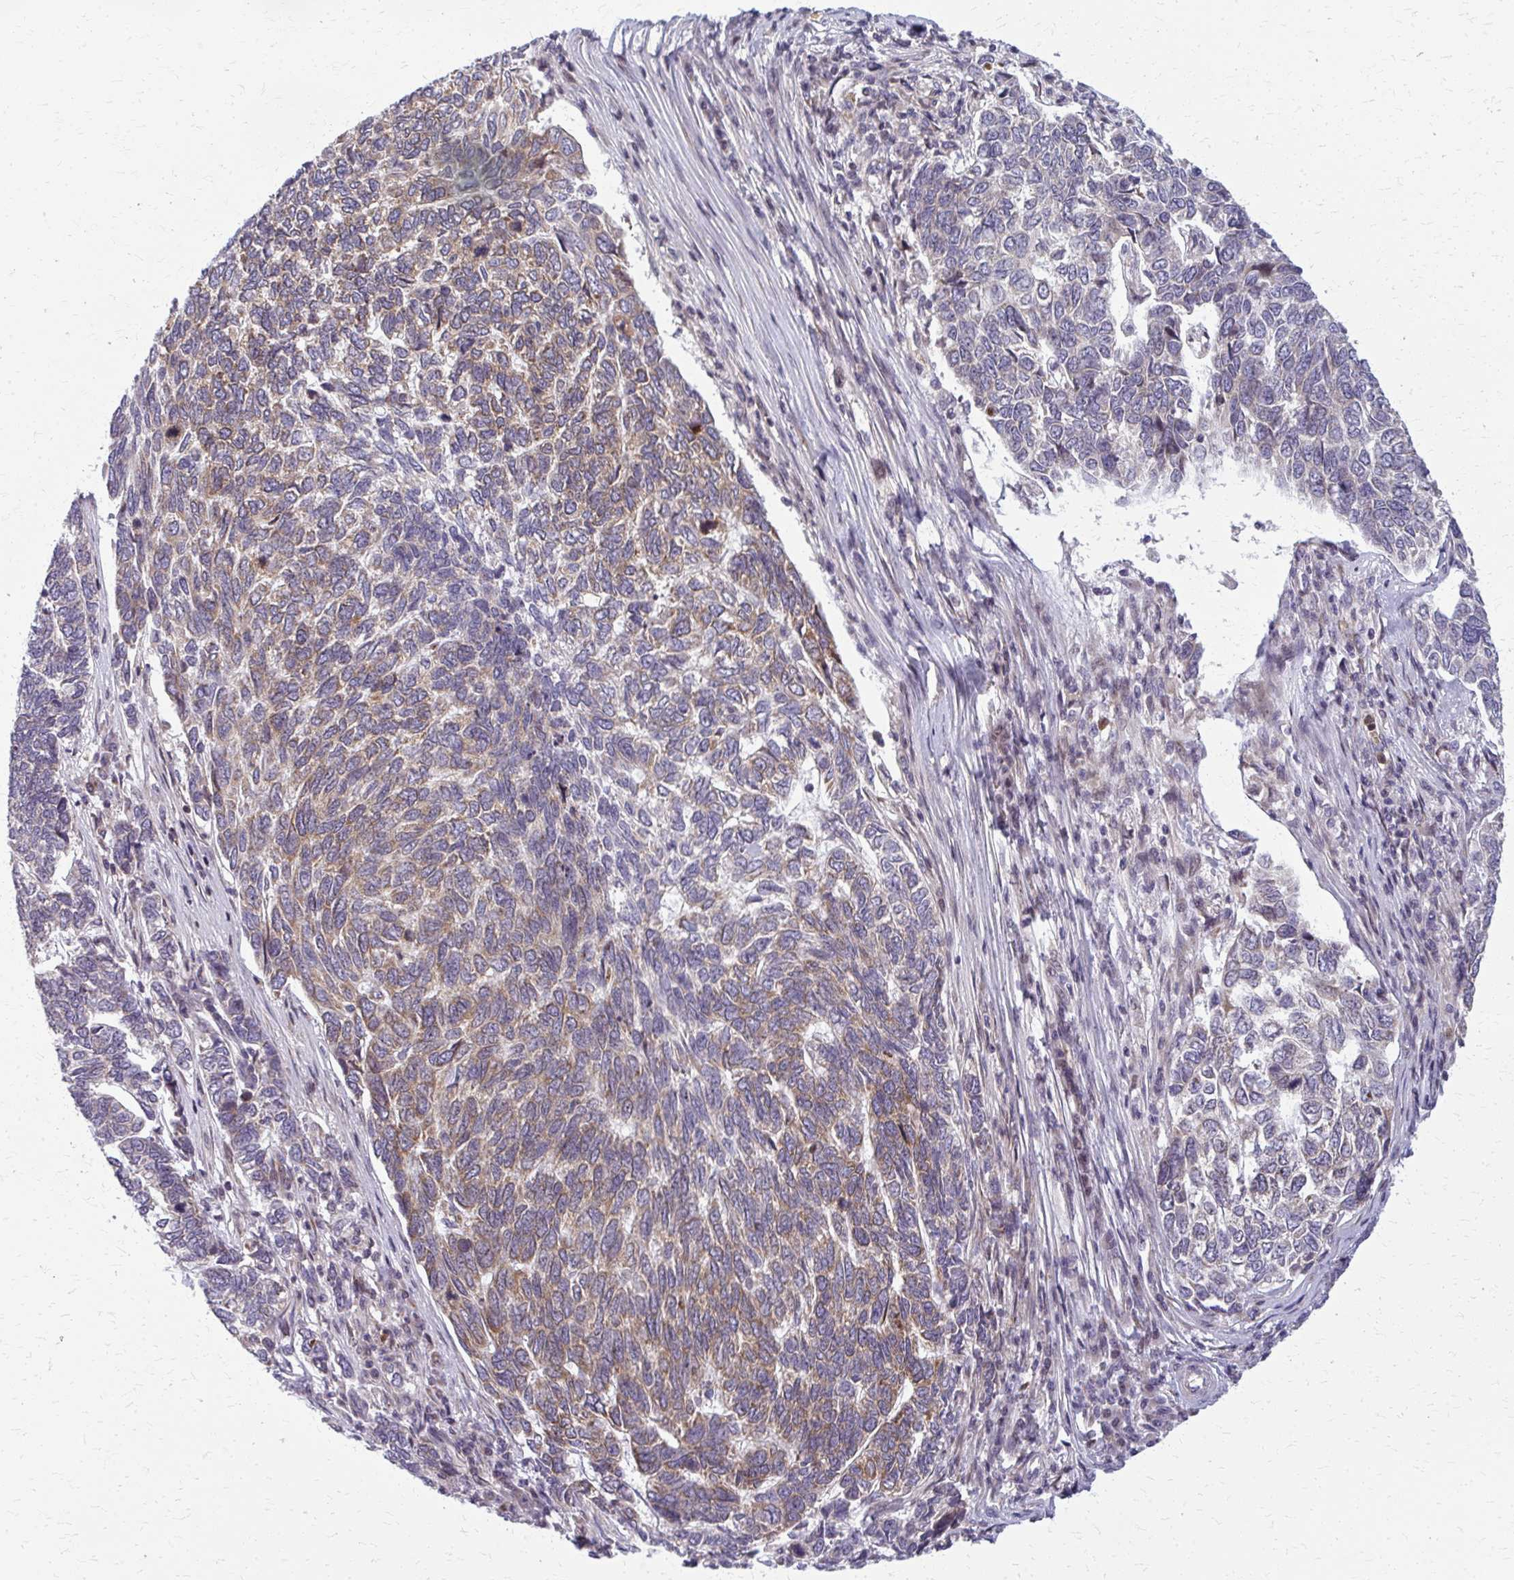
{"staining": {"intensity": "weak", "quantity": "25%-75%", "location": "cytoplasmic/membranous"}, "tissue": "skin cancer", "cell_type": "Tumor cells", "image_type": "cancer", "snomed": [{"axis": "morphology", "description": "Basal cell carcinoma"}, {"axis": "topography", "description": "Skin"}], "caption": "IHC (DAB) staining of skin basal cell carcinoma reveals weak cytoplasmic/membranous protein expression in about 25%-75% of tumor cells.", "gene": "MCCC1", "patient": {"sex": "female", "age": 65}}